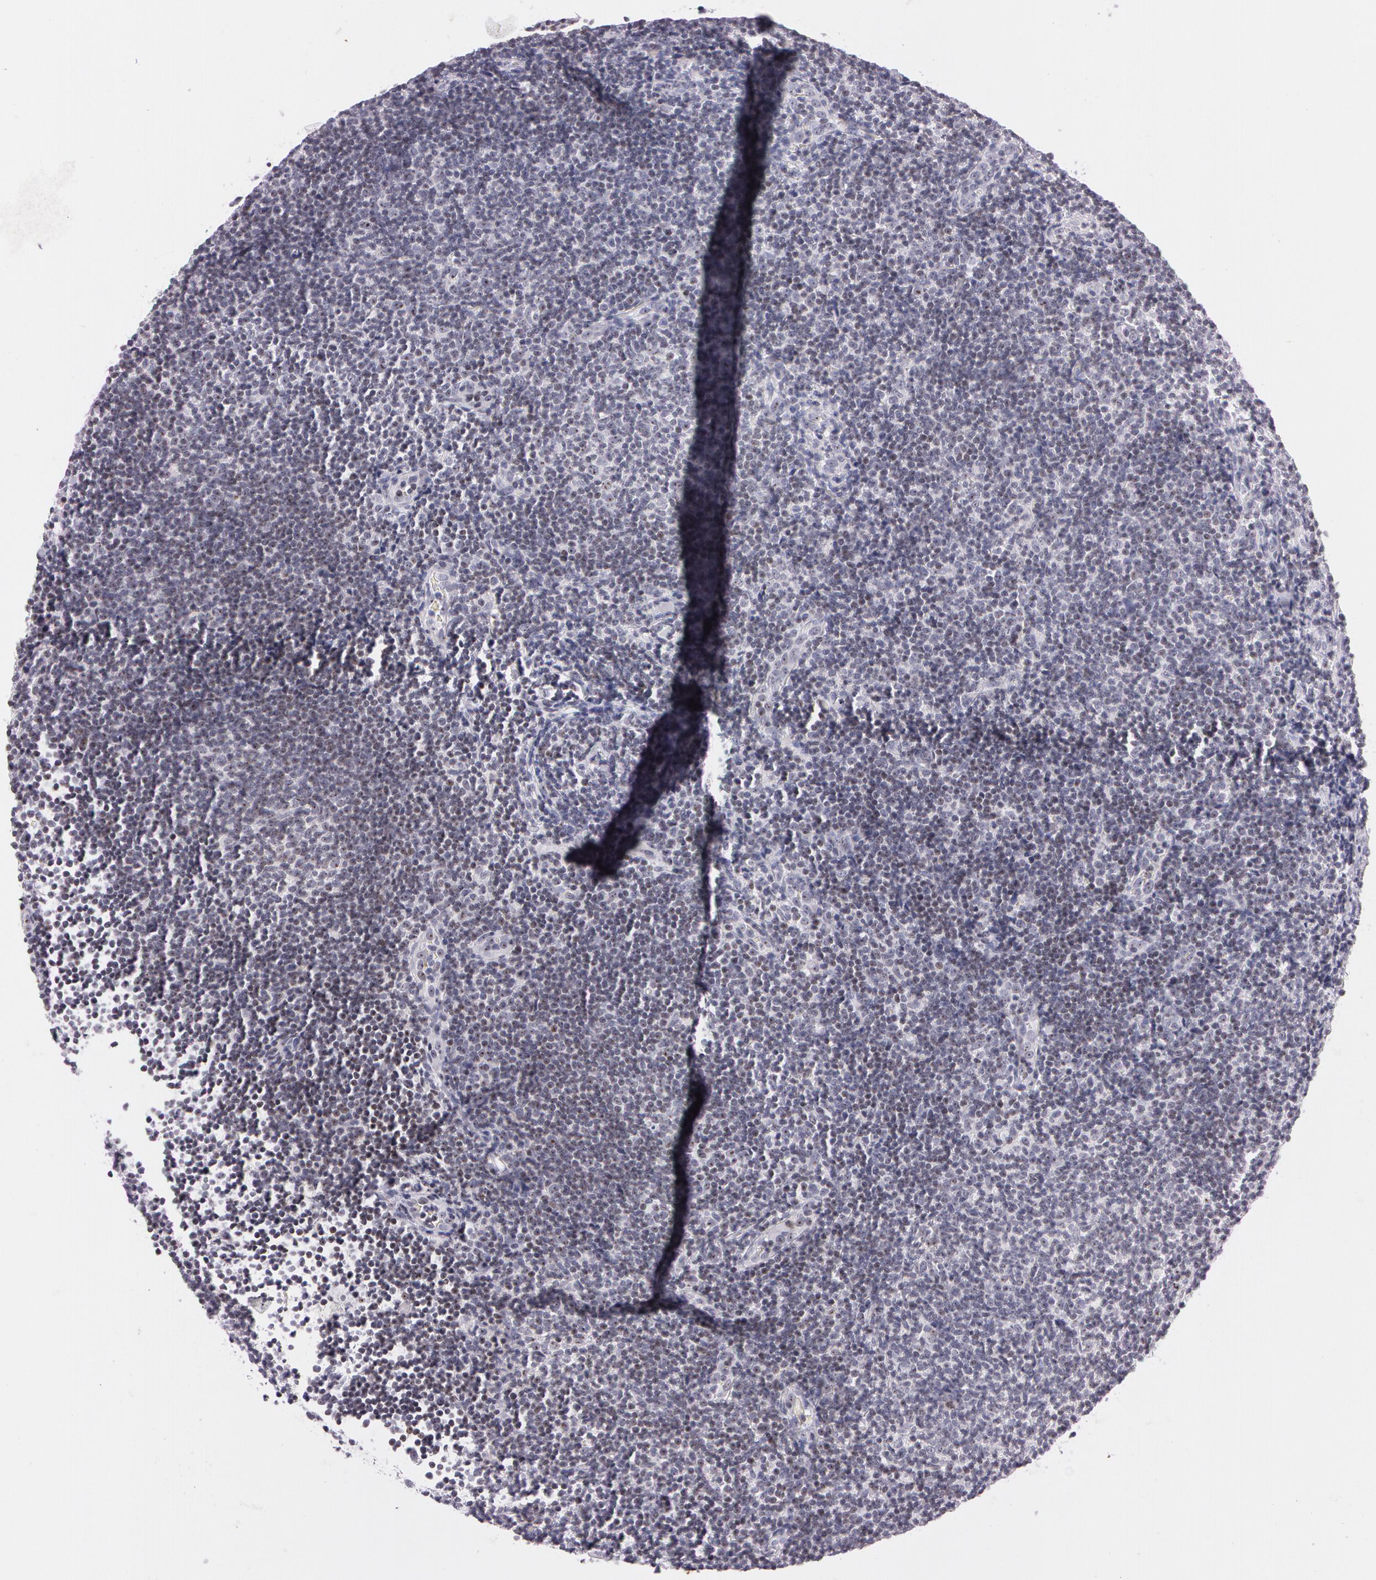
{"staining": {"intensity": "negative", "quantity": "none", "location": "none"}, "tissue": "lymphoma", "cell_type": "Tumor cells", "image_type": "cancer", "snomed": [{"axis": "morphology", "description": "Malignant lymphoma, non-Hodgkin's type, Low grade"}, {"axis": "topography", "description": "Lymph node"}], "caption": "The photomicrograph demonstrates no significant expression in tumor cells of lymphoma. (Immunohistochemistry, brightfield microscopy, high magnification).", "gene": "FBL", "patient": {"sex": "male", "age": 49}}